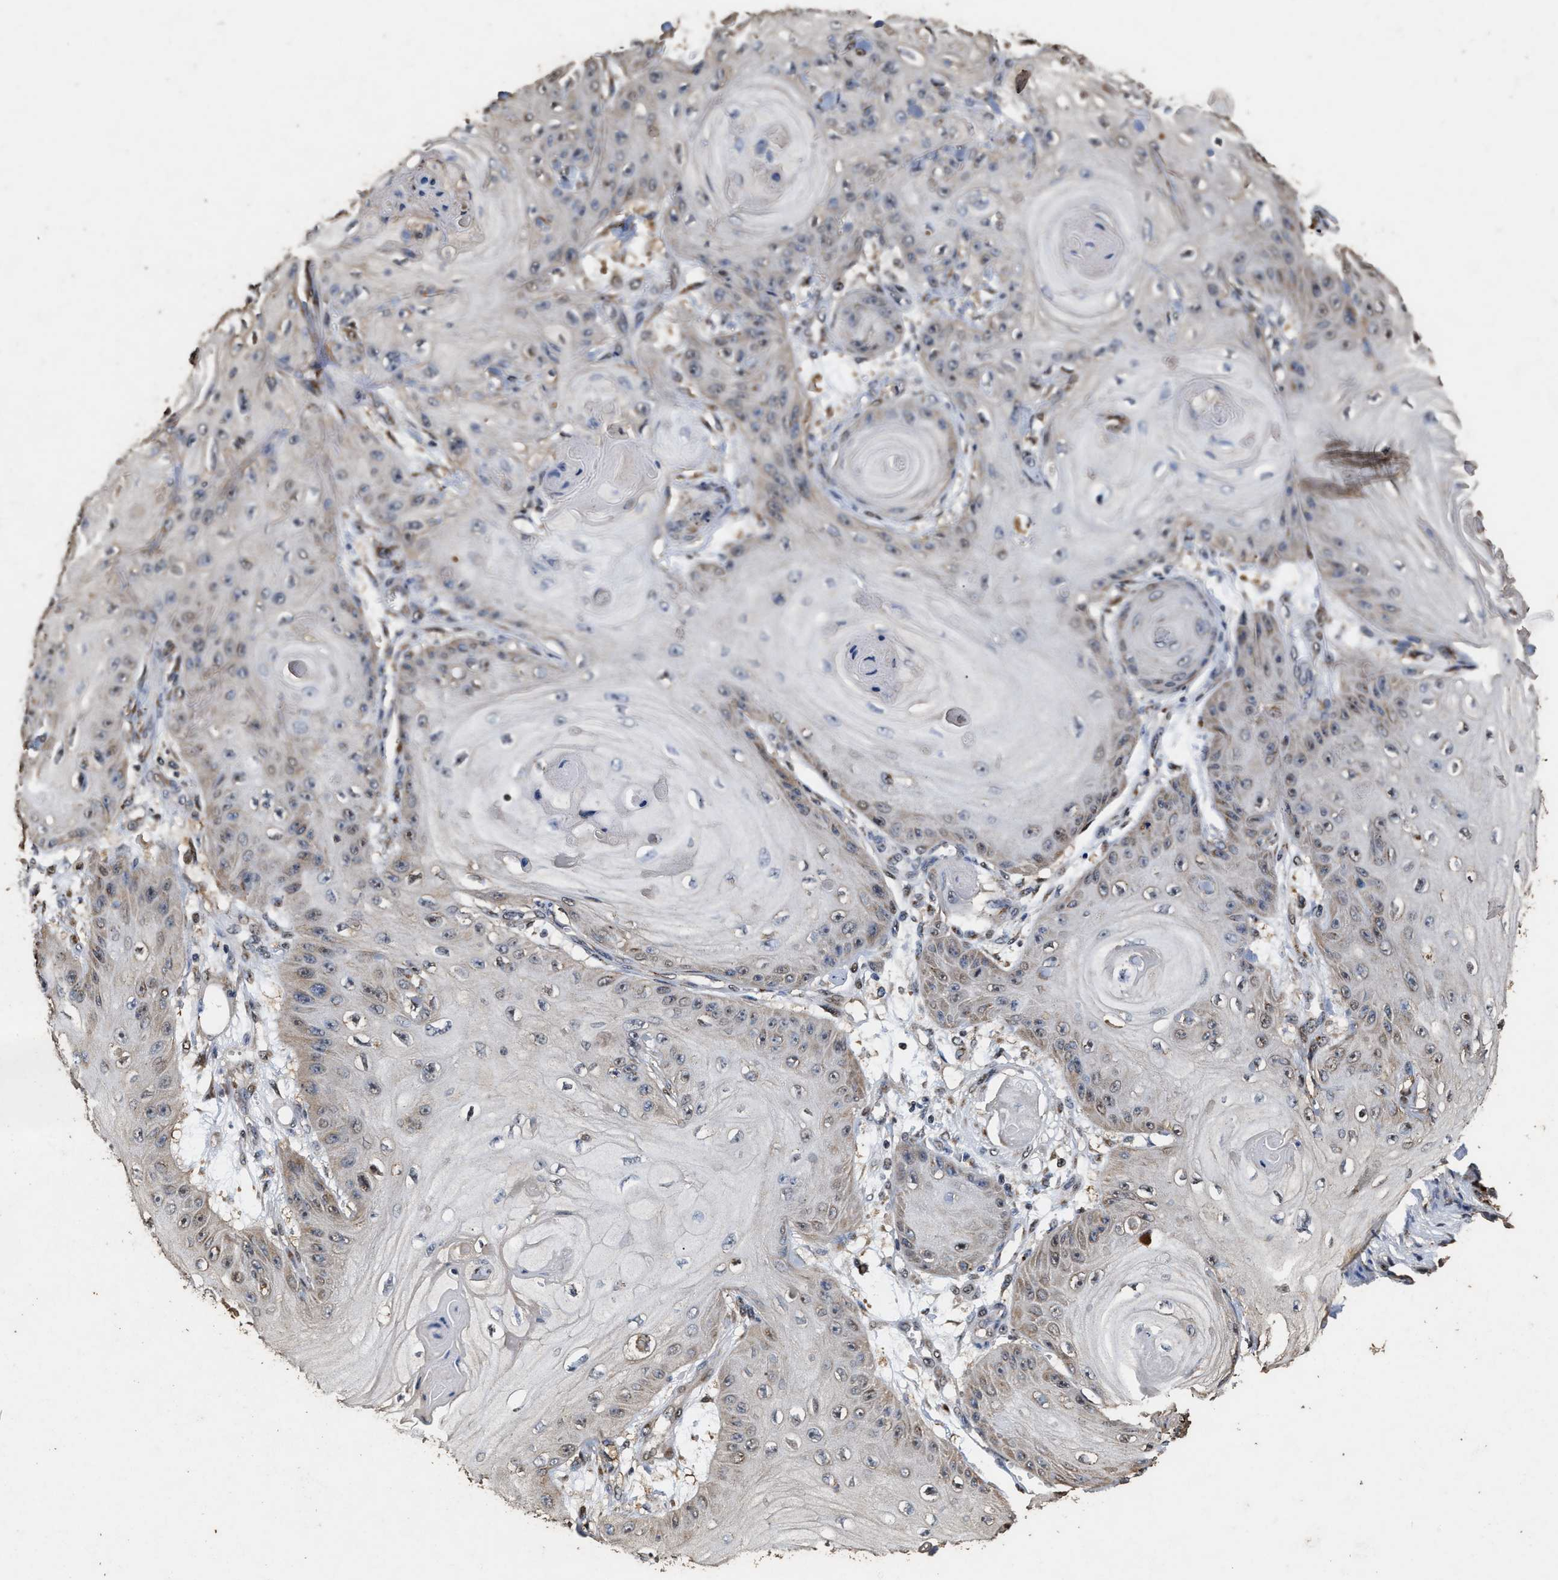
{"staining": {"intensity": "weak", "quantity": ">75%", "location": "cytoplasmic/membranous"}, "tissue": "skin cancer", "cell_type": "Tumor cells", "image_type": "cancer", "snomed": [{"axis": "morphology", "description": "Squamous cell carcinoma, NOS"}, {"axis": "topography", "description": "Skin"}], "caption": "Approximately >75% of tumor cells in skin squamous cell carcinoma display weak cytoplasmic/membranous protein staining as visualized by brown immunohistochemical staining.", "gene": "TPST2", "patient": {"sex": "male", "age": 74}}